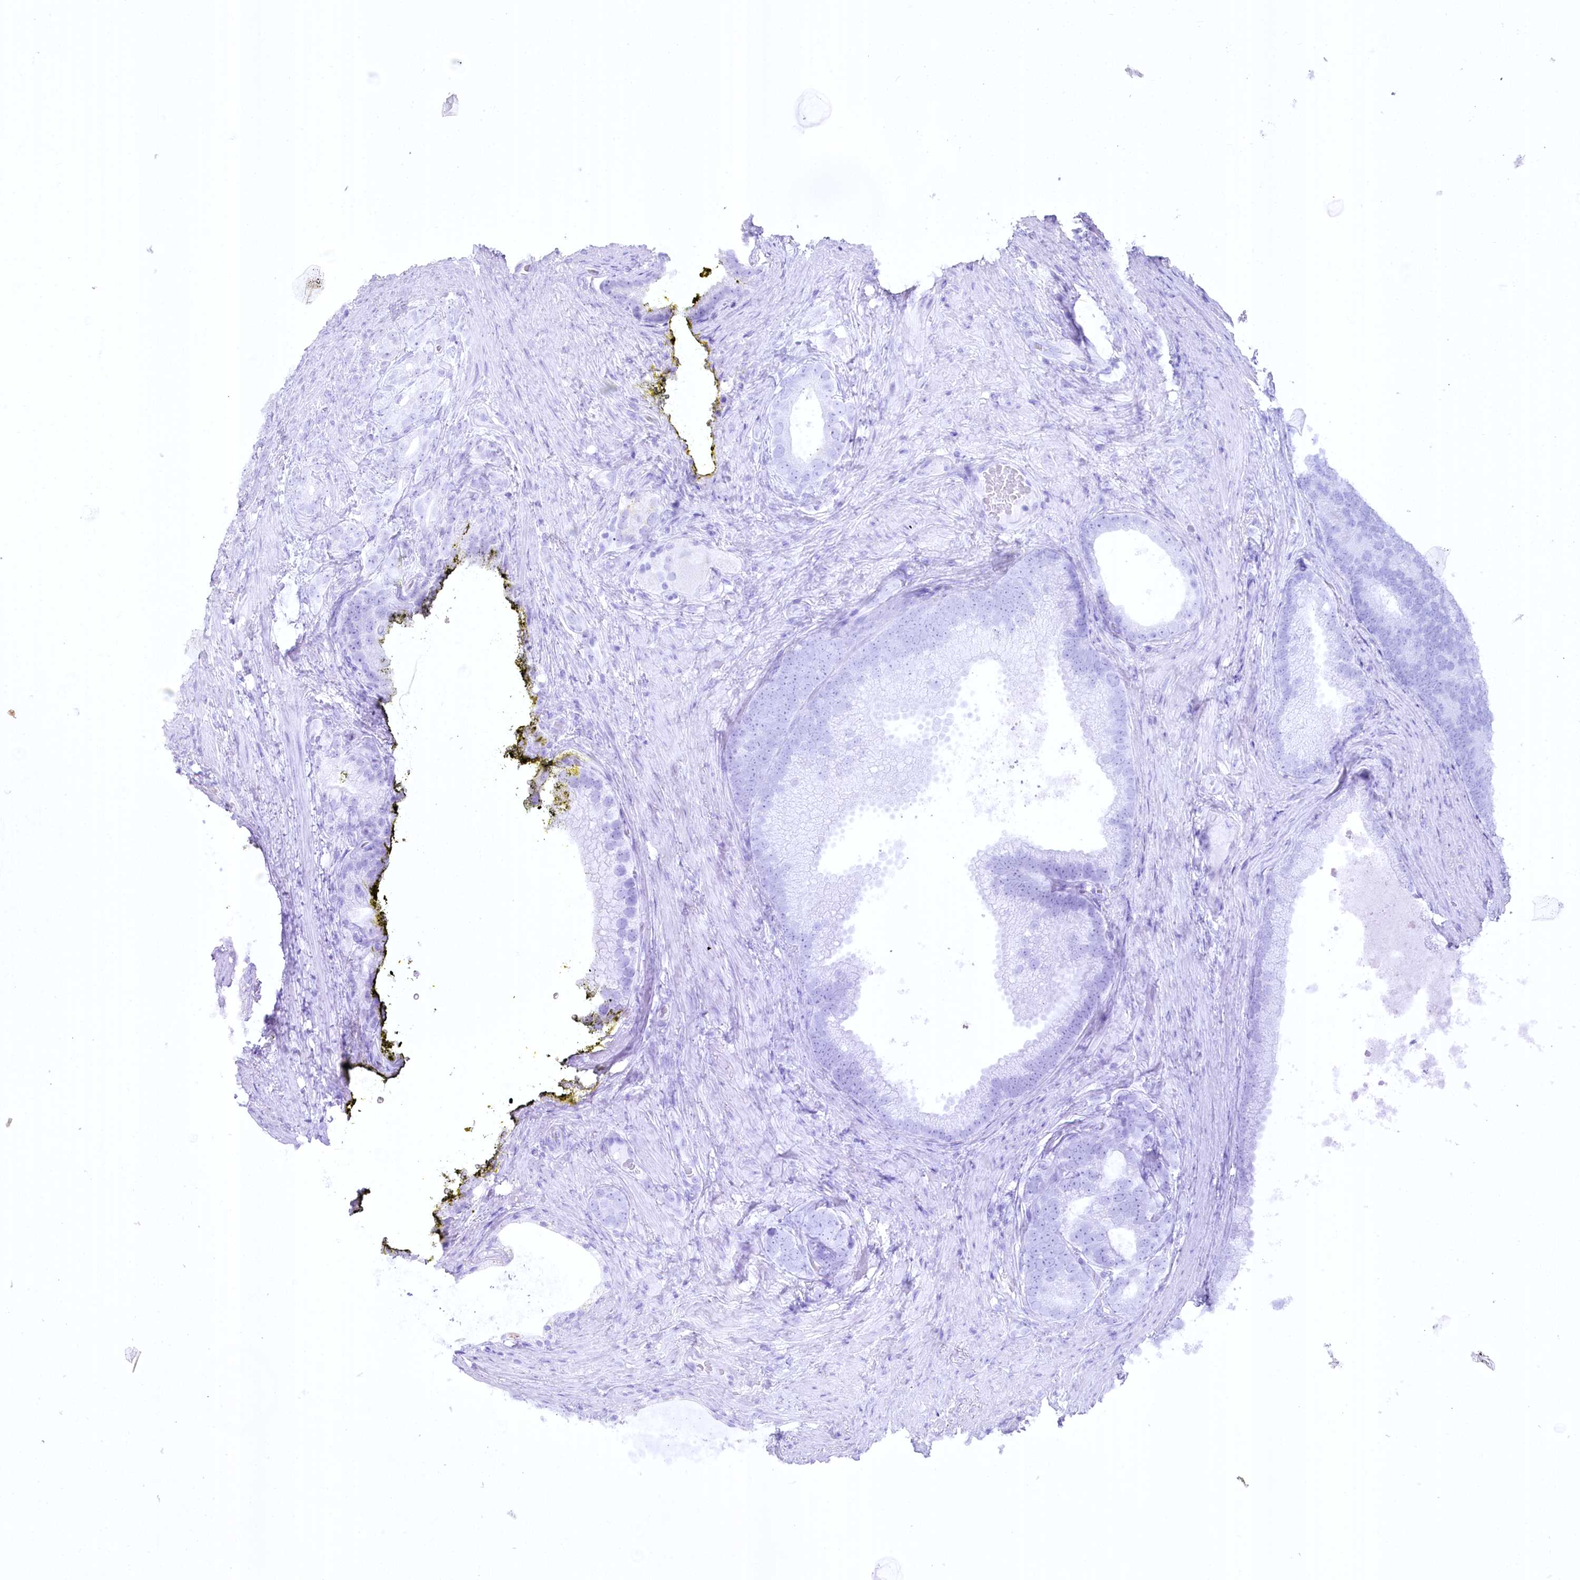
{"staining": {"intensity": "negative", "quantity": "none", "location": "none"}, "tissue": "prostate cancer", "cell_type": "Tumor cells", "image_type": "cancer", "snomed": [{"axis": "morphology", "description": "Adenocarcinoma, Low grade"}, {"axis": "topography", "description": "Prostate"}], "caption": "Immunohistochemistry image of neoplastic tissue: human prostate cancer stained with DAB demonstrates no significant protein expression in tumor cells. (Brightfield microscopy of DAB immunohistochemistry at high magnification).", "gene": "CEP164", "patient": {"sex": "male", "age": 71}}